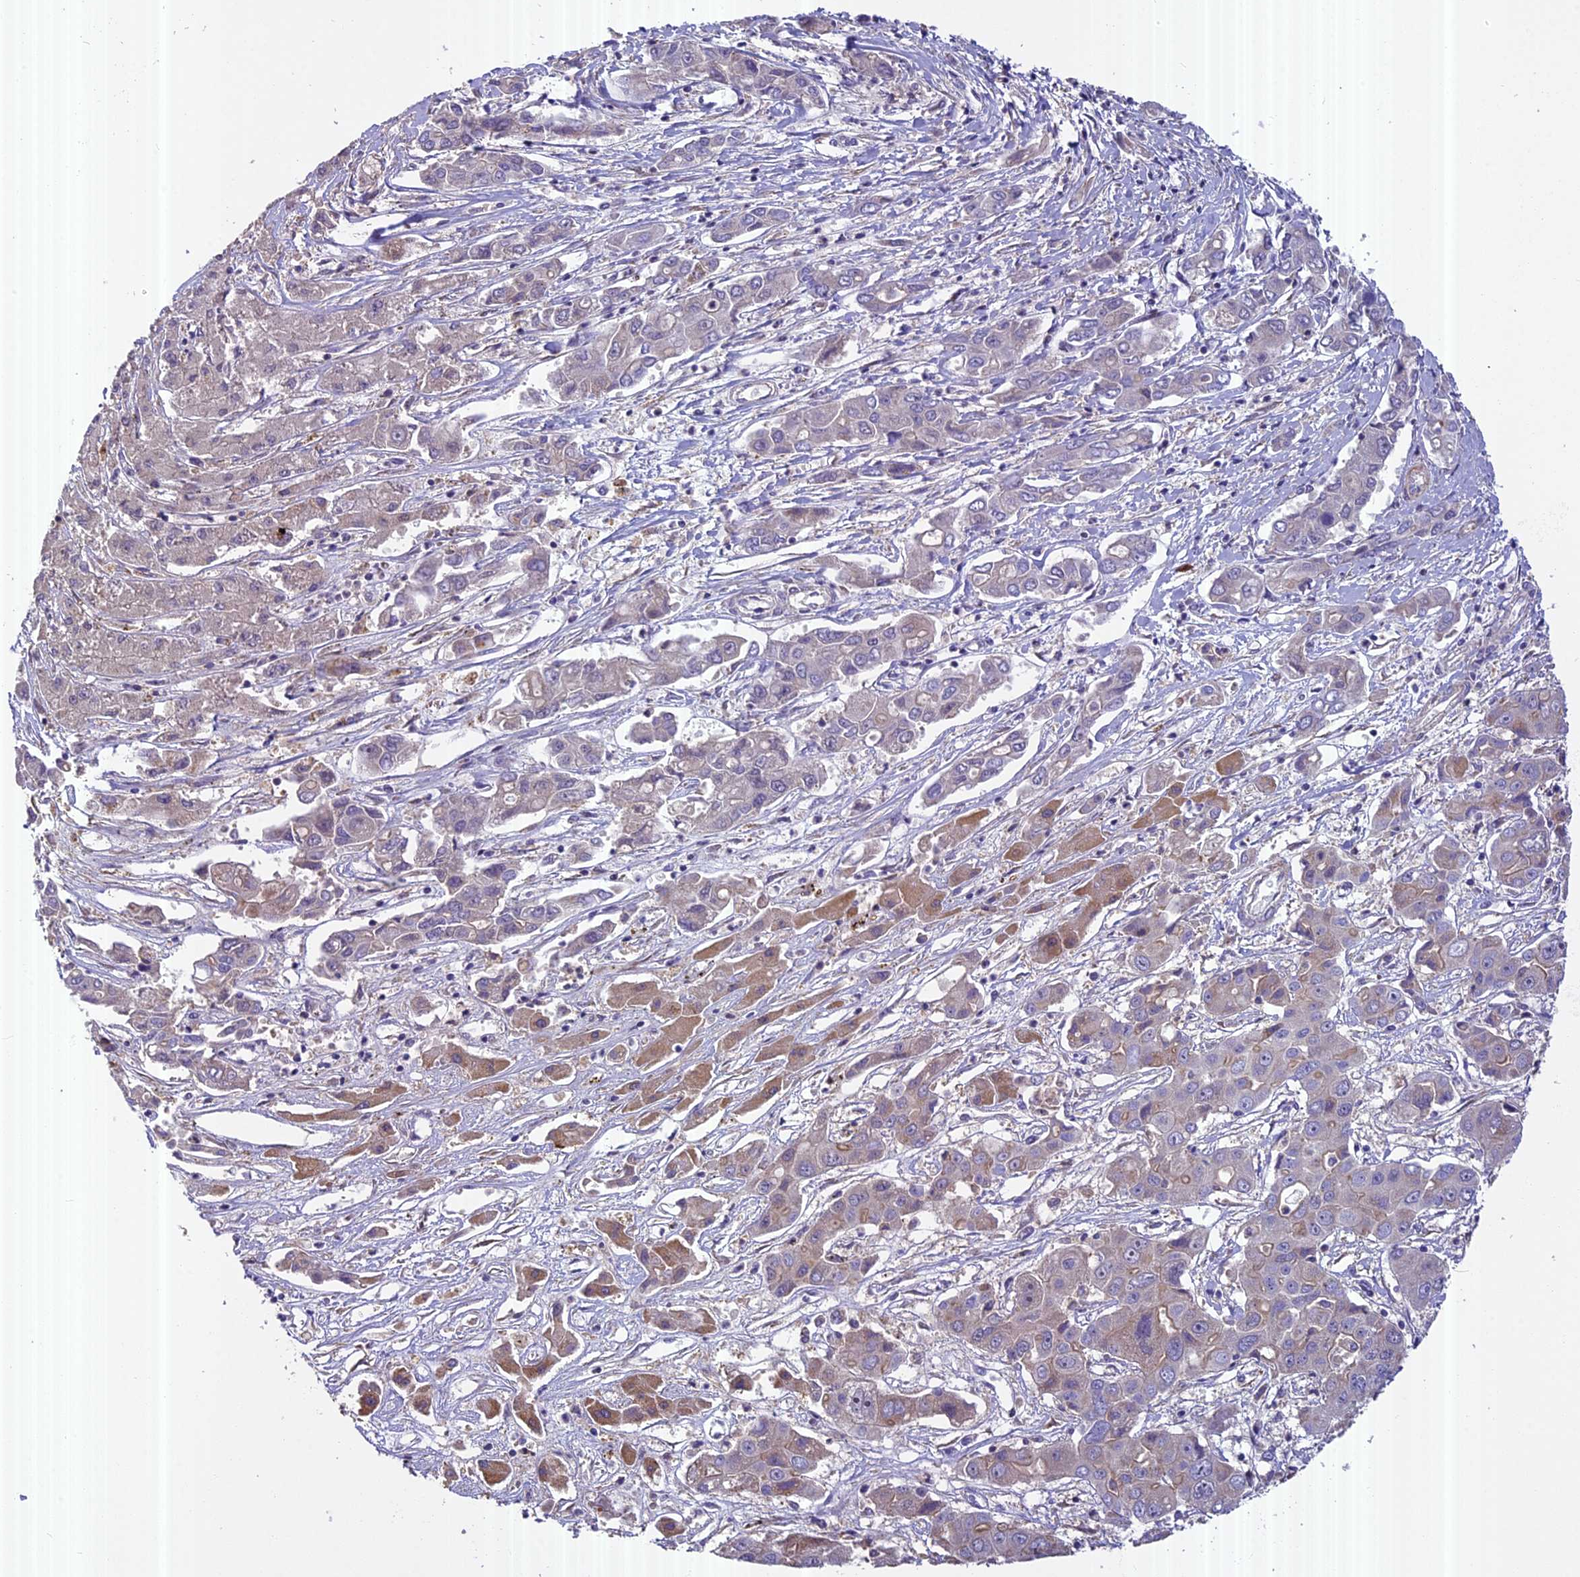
{"staining": {"intensity": "moderate", "quantity": "<25%", "location": "cytoplasmic/membranous"}, "tissue": "liver cancer", "cell_type": "Tumor cells", "image_type": "cancer", "snomed": [{"axis": "morphology", "description": "Cholangiocarcinoma"}, {"axis": "topography", "description": "Liver"}], "caption": "The immunohistochemical stain highlights moderate cytoplasmic/membranous positivity in tumor cells of cholangiocarcinoma (liver) tissue. (DAB IHC, brown staining for protein, blue staining for nuclei).", "gene": "FAM98C", "patient": {"sex": "male", "age": 67}}